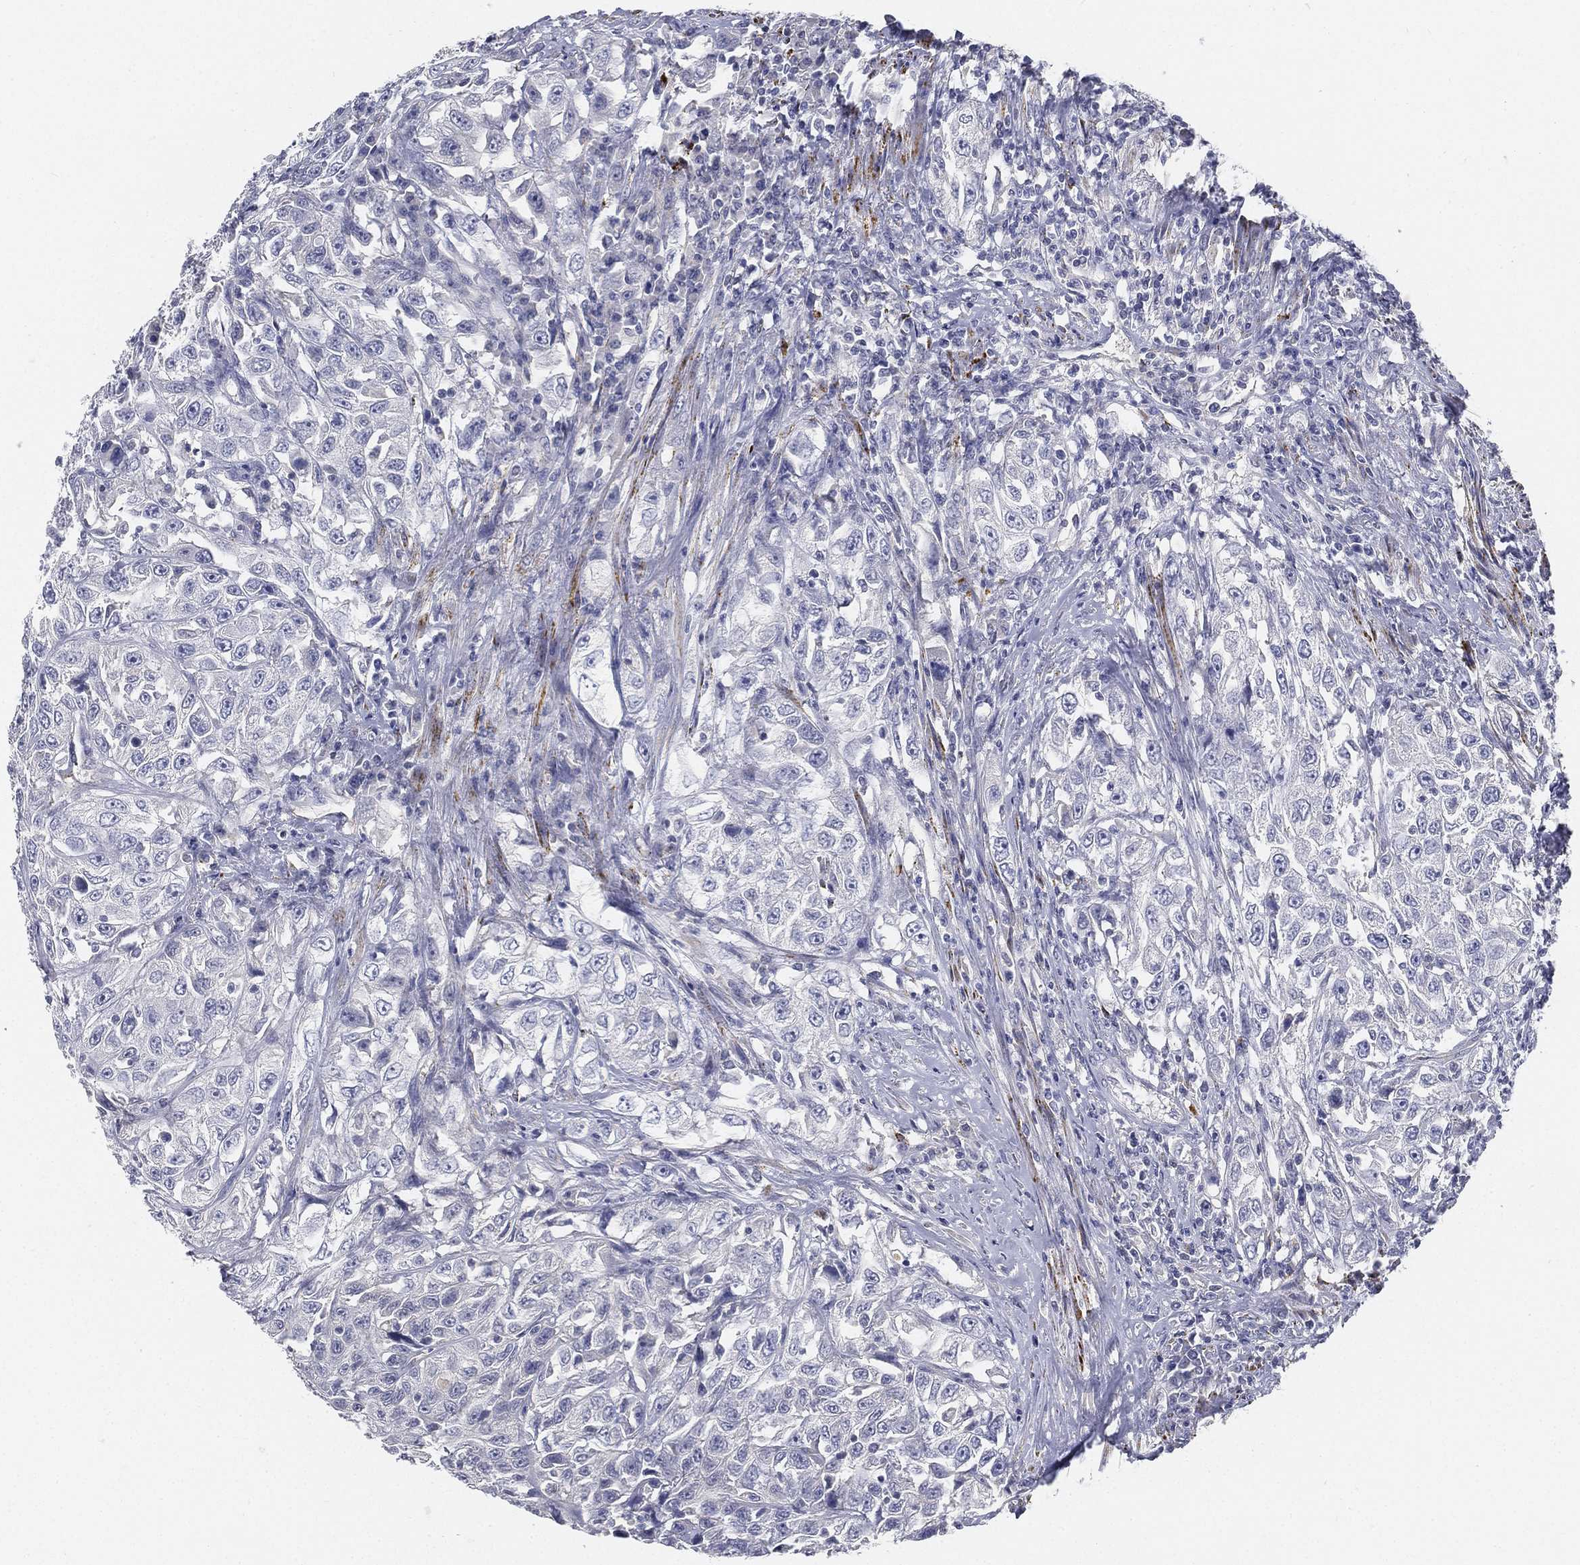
{"staining": {"intensity": "negative", "quantity": "none", "location": "none"}, "tissue": "urothelial cancer", "cell_type": "Tumor cells", "image_type": "cancer", "snomed": [{"axis": "morphology", "description": "Urothelial carcinoma, High grade"}, {"axis": "topography", "description": "Urinary bladder"}], "caption": "There is no significant positivity in tumor cells of urothelial carcinoma (high-grade).", "gene": "C5orf46", "patient": {"sex": "female", "age": 56}}